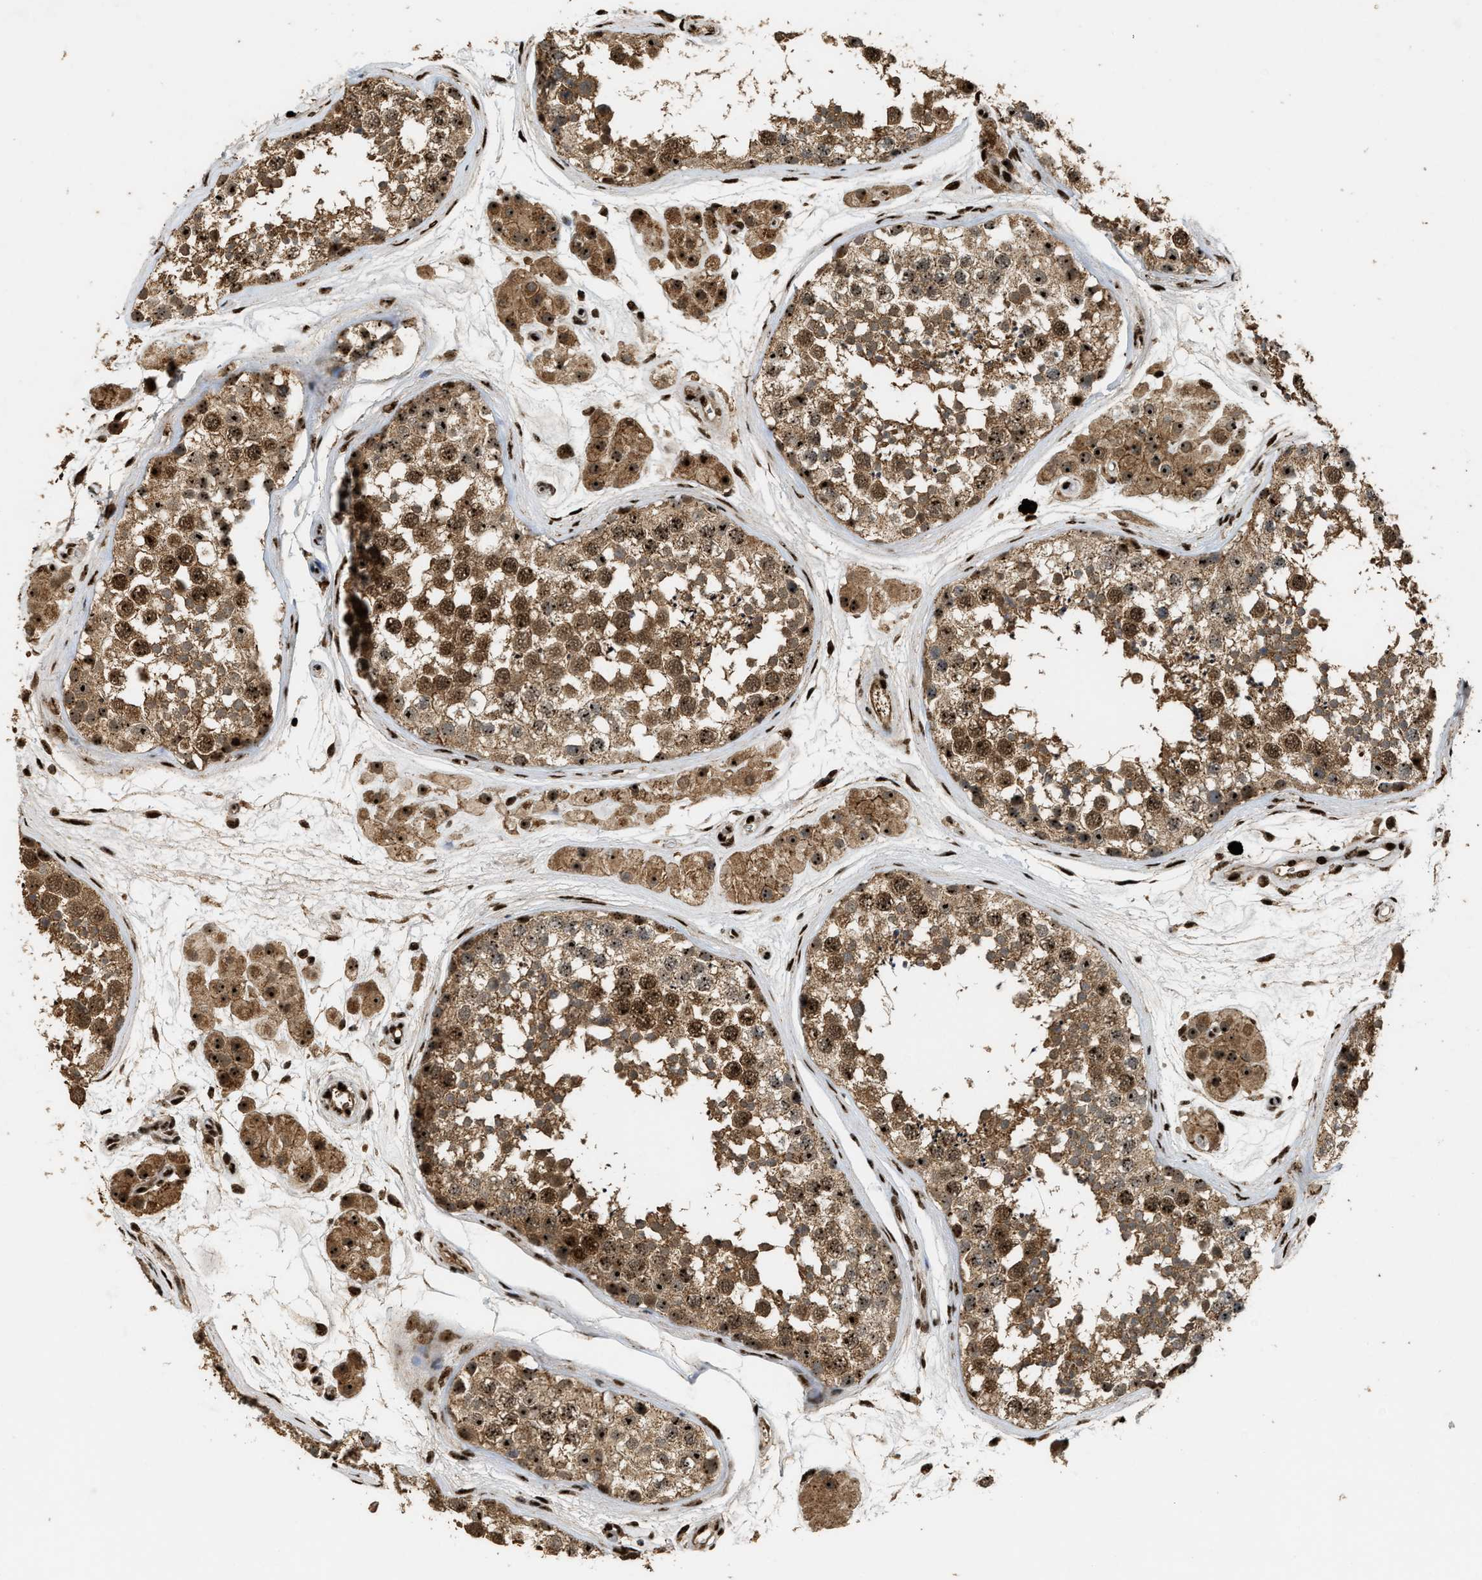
{"staining": {"intensity": "moderate", "quantity": ">75%", "location": "cytoplasmic/membranous,nuclear"}, "tissue": "testis", "cell_type": "Cells in seminiferous ducts", "image_type": "normal", "snomed": [{"axis": "morphology", "description": "Normal tissue, NOS"}, {"axis": "topography", "description": "Testis"}], "caption": "Cells in seminiferous ducts display medium levels of moderate cytoplasmic/membranous,nuclear staining in about >75% of cells in normal human testis. The staining was performed using DAB, with brown indicating positive protein expression. Nuclei are stained blue with hematoxylin.", "gene": "ZNF687", "patient": {"sex": "male", "age": 56}}